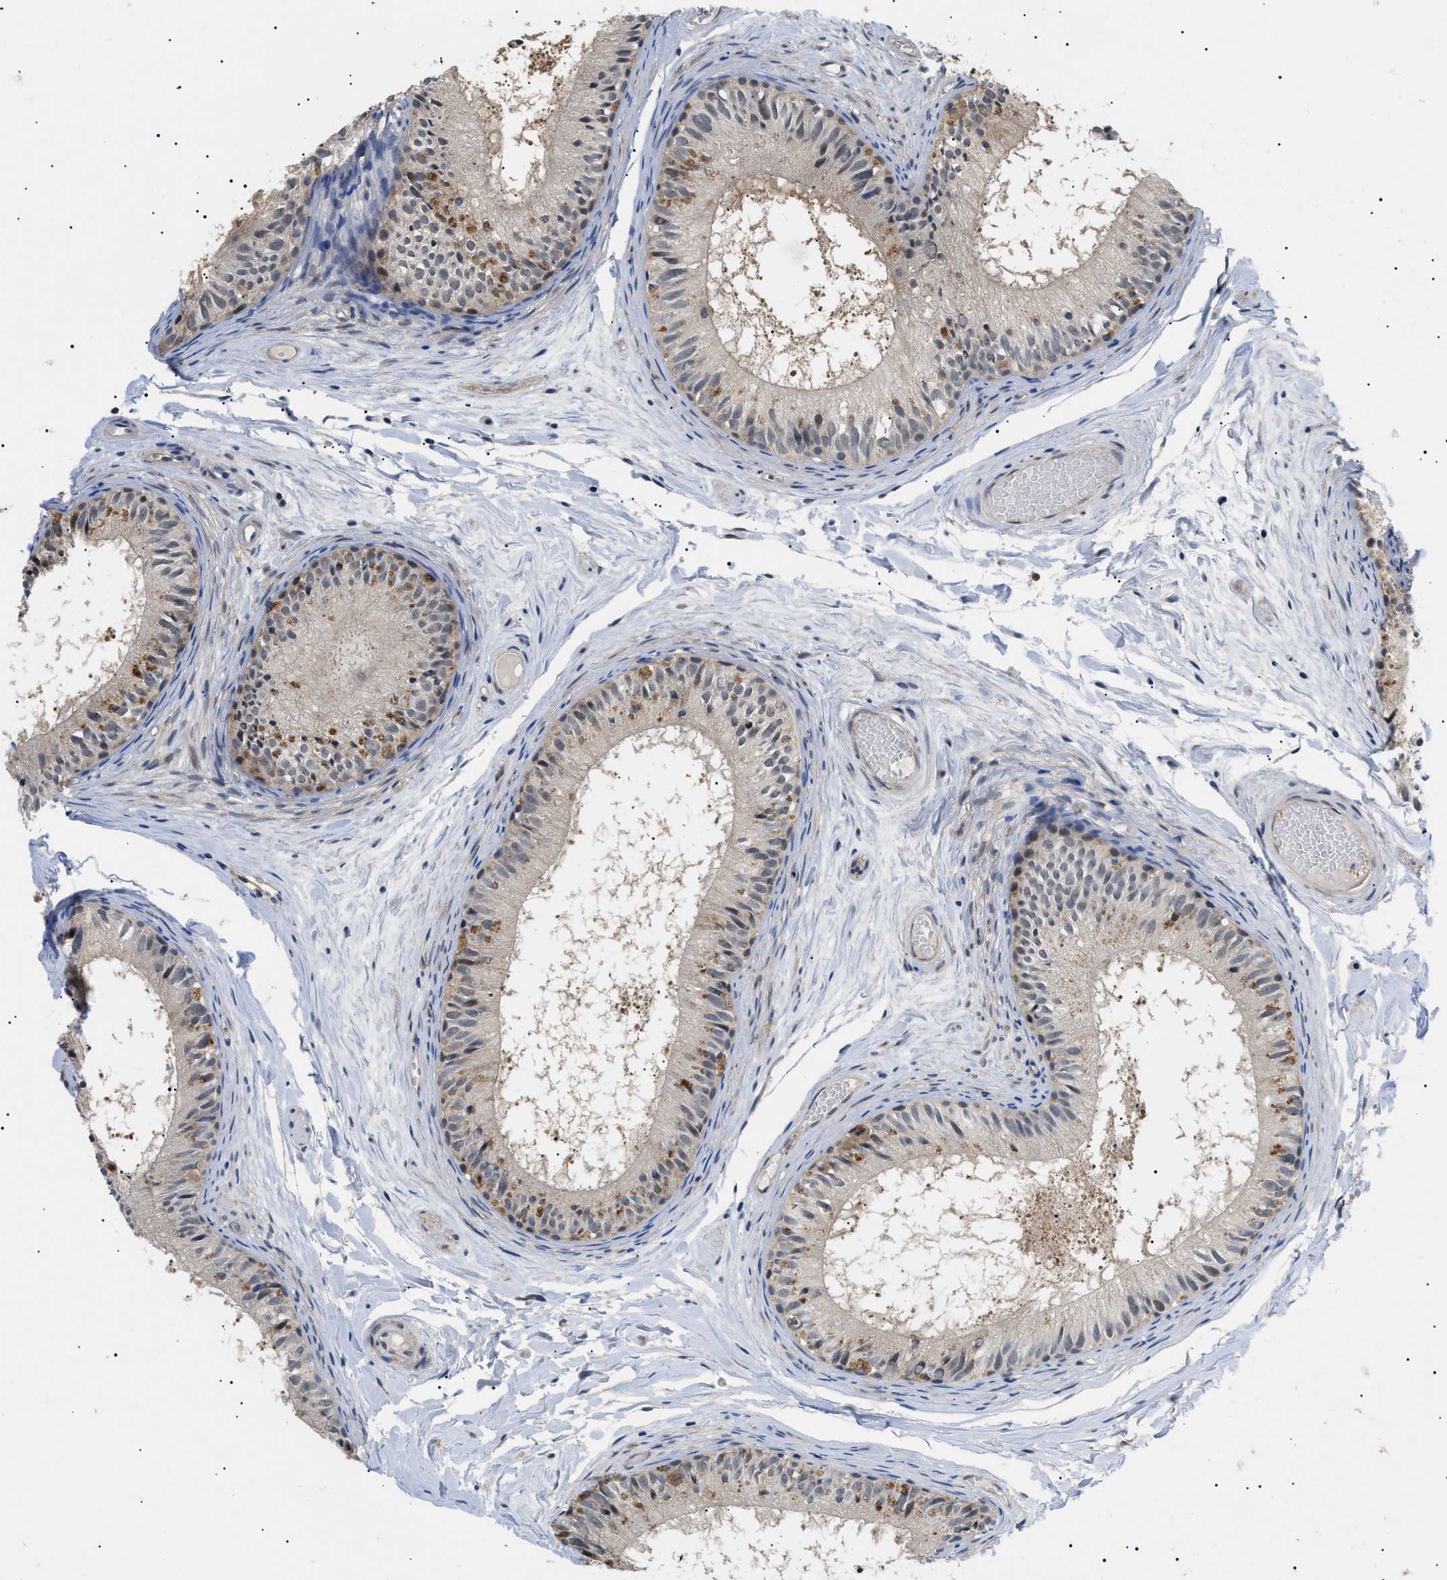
{"staining": {"intensity": "weak", "quantity": "25%-75%", "location": "cytoplasmic/membranous"}, "tissue": "epididymis", "cell_type": "Glandular cells", "image_type": "normal", "snomed": [{"axis": "morphology", "description": "Normal tissue, NOS"}, {"axis": "topography", "description": "Epididymis"}], "caption": "This is a photomicrograph of IHC staining of benign epididymis, which shows weak staining in the cytoplasmic/membranous of glandular cells.", "gene": "GARRE1", "patient": {"sex": "male", "age": 46}}